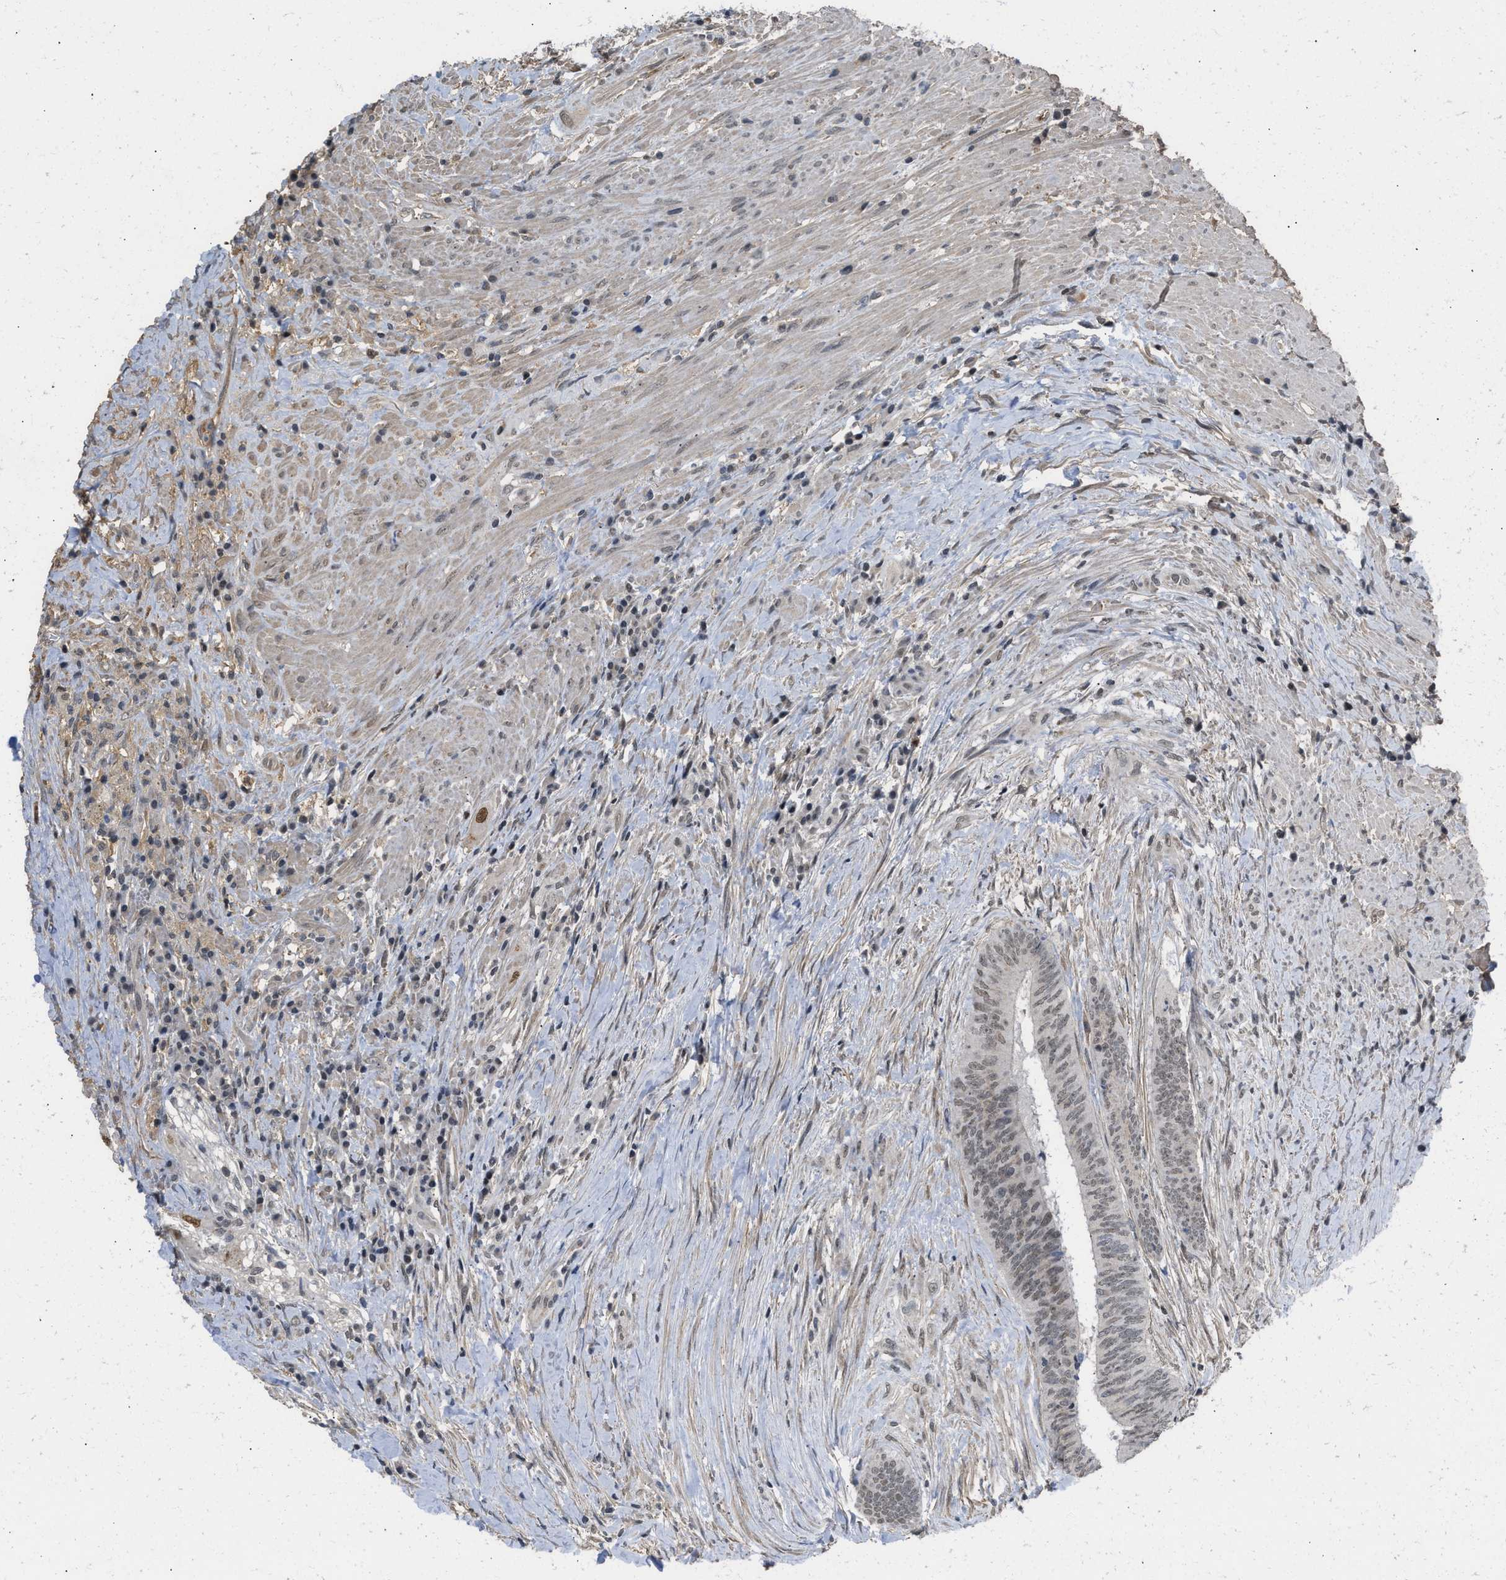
{"staining": {"intensity": "weak", "quantity": ">75%", "location": "nuclear"}, "tissue": "colorectal cancer", "cell_type": "Tumor cells", "image_type": "cancer", "snomed": [{"axis": "morphology", "description": "Adenocarcinoma, NOS"}, {"axis": "topography", "description": "Rectum"}], "caption": "Colorectal cancer stained with a protein marker reveals weak staining in tumor cells.", "gene": "TERF2IP", "patient": {"sex": "male", "age": 72}}